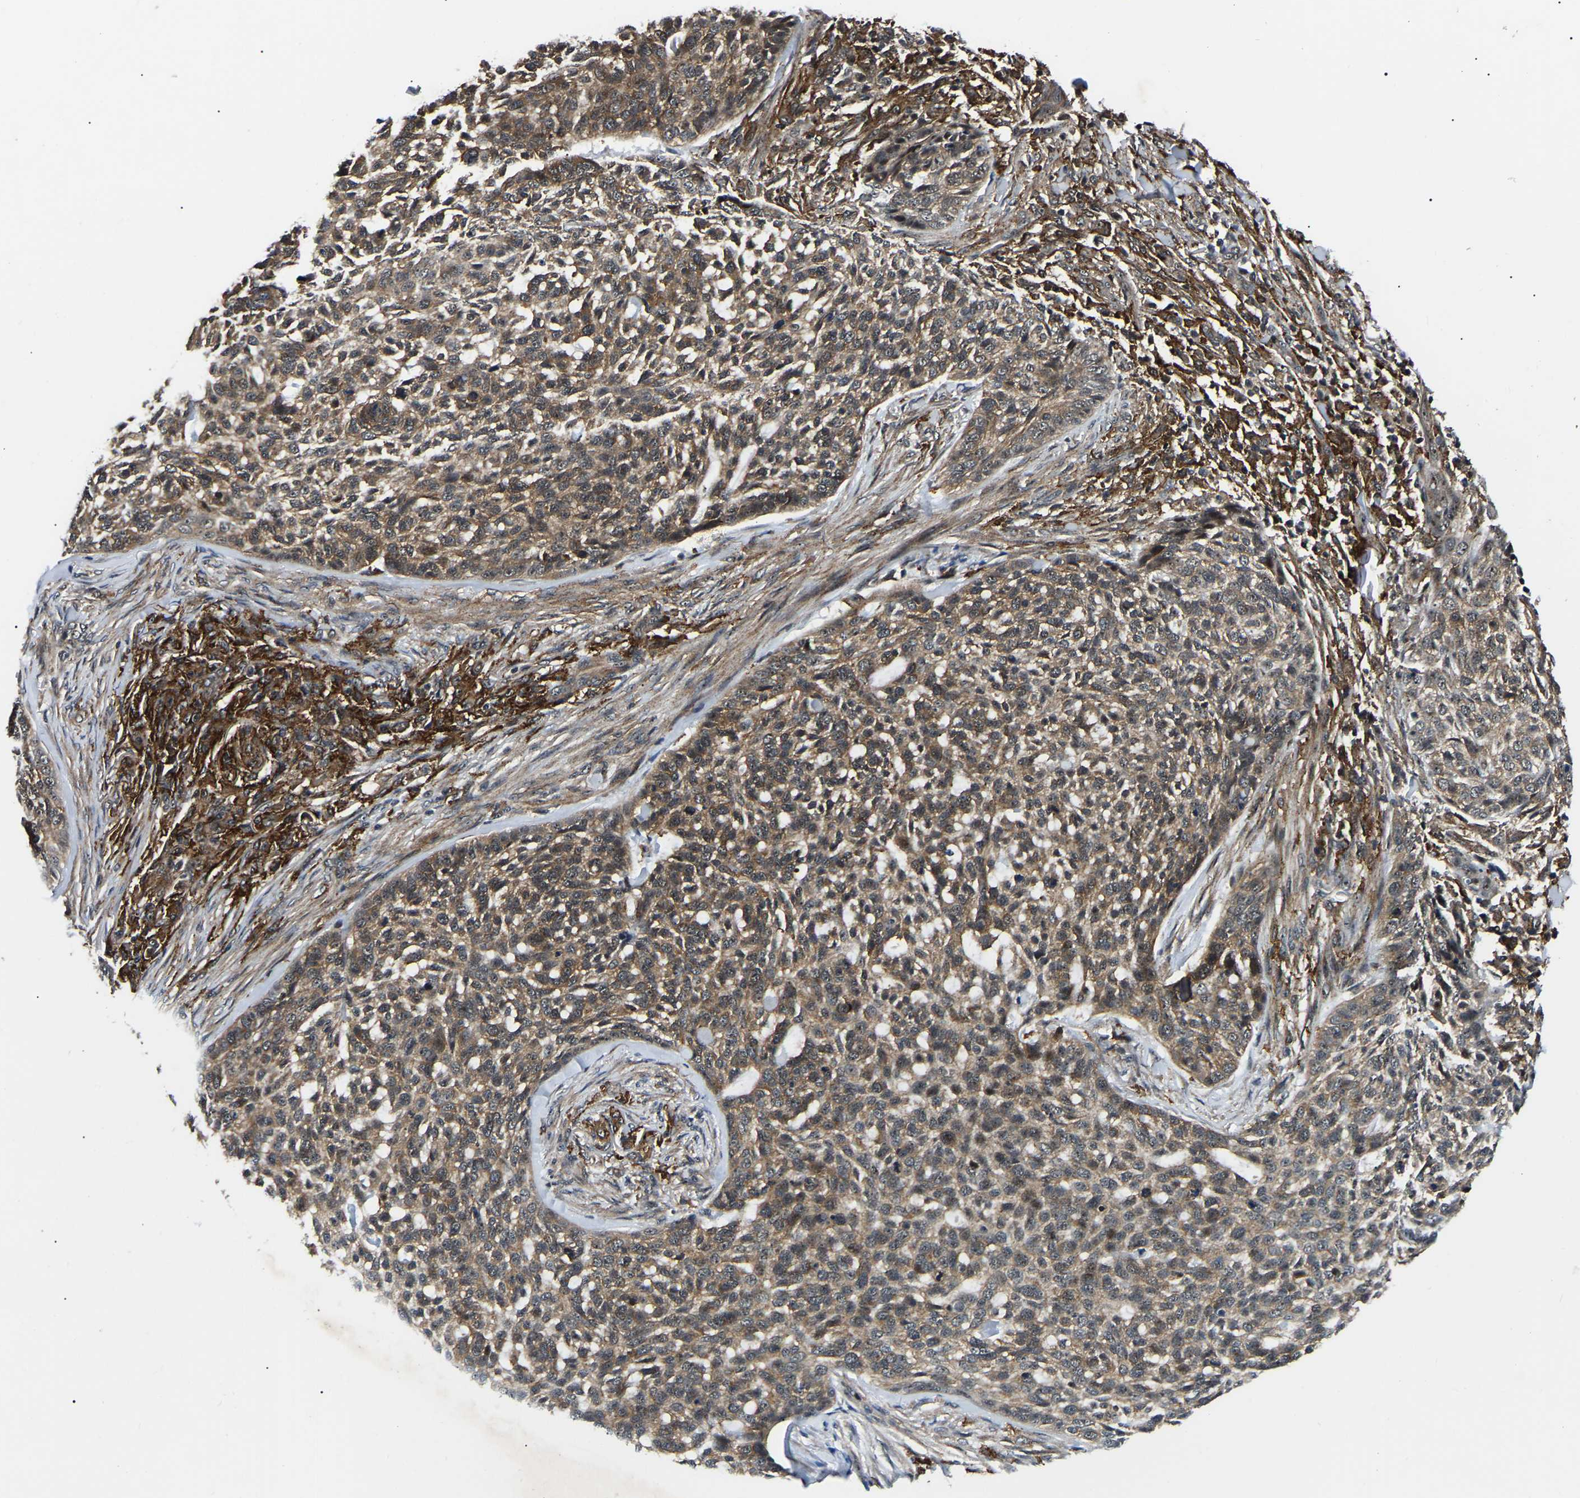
{"staining": {"intensity": "moderate", "quantity": ">75%", "location": "cytoplasmic/membranous"}, "tissue": "skin cancer", "cell_type": "Tumor cells", "image_type": "cancer", "snomed": [{"axis": "morphology", "description": "Basal cell carcinoma"}, {"axis": "topography", "description": "Skin"}], "caption": "Brown immunohistochemical staining in human basal cell carcinoma (skin) reveals moderate cytoplasmic/membranous expression in about >75% of tumor cells.", "gene": "RRP1B", "patient": {"sex": "female", "age": 64}}